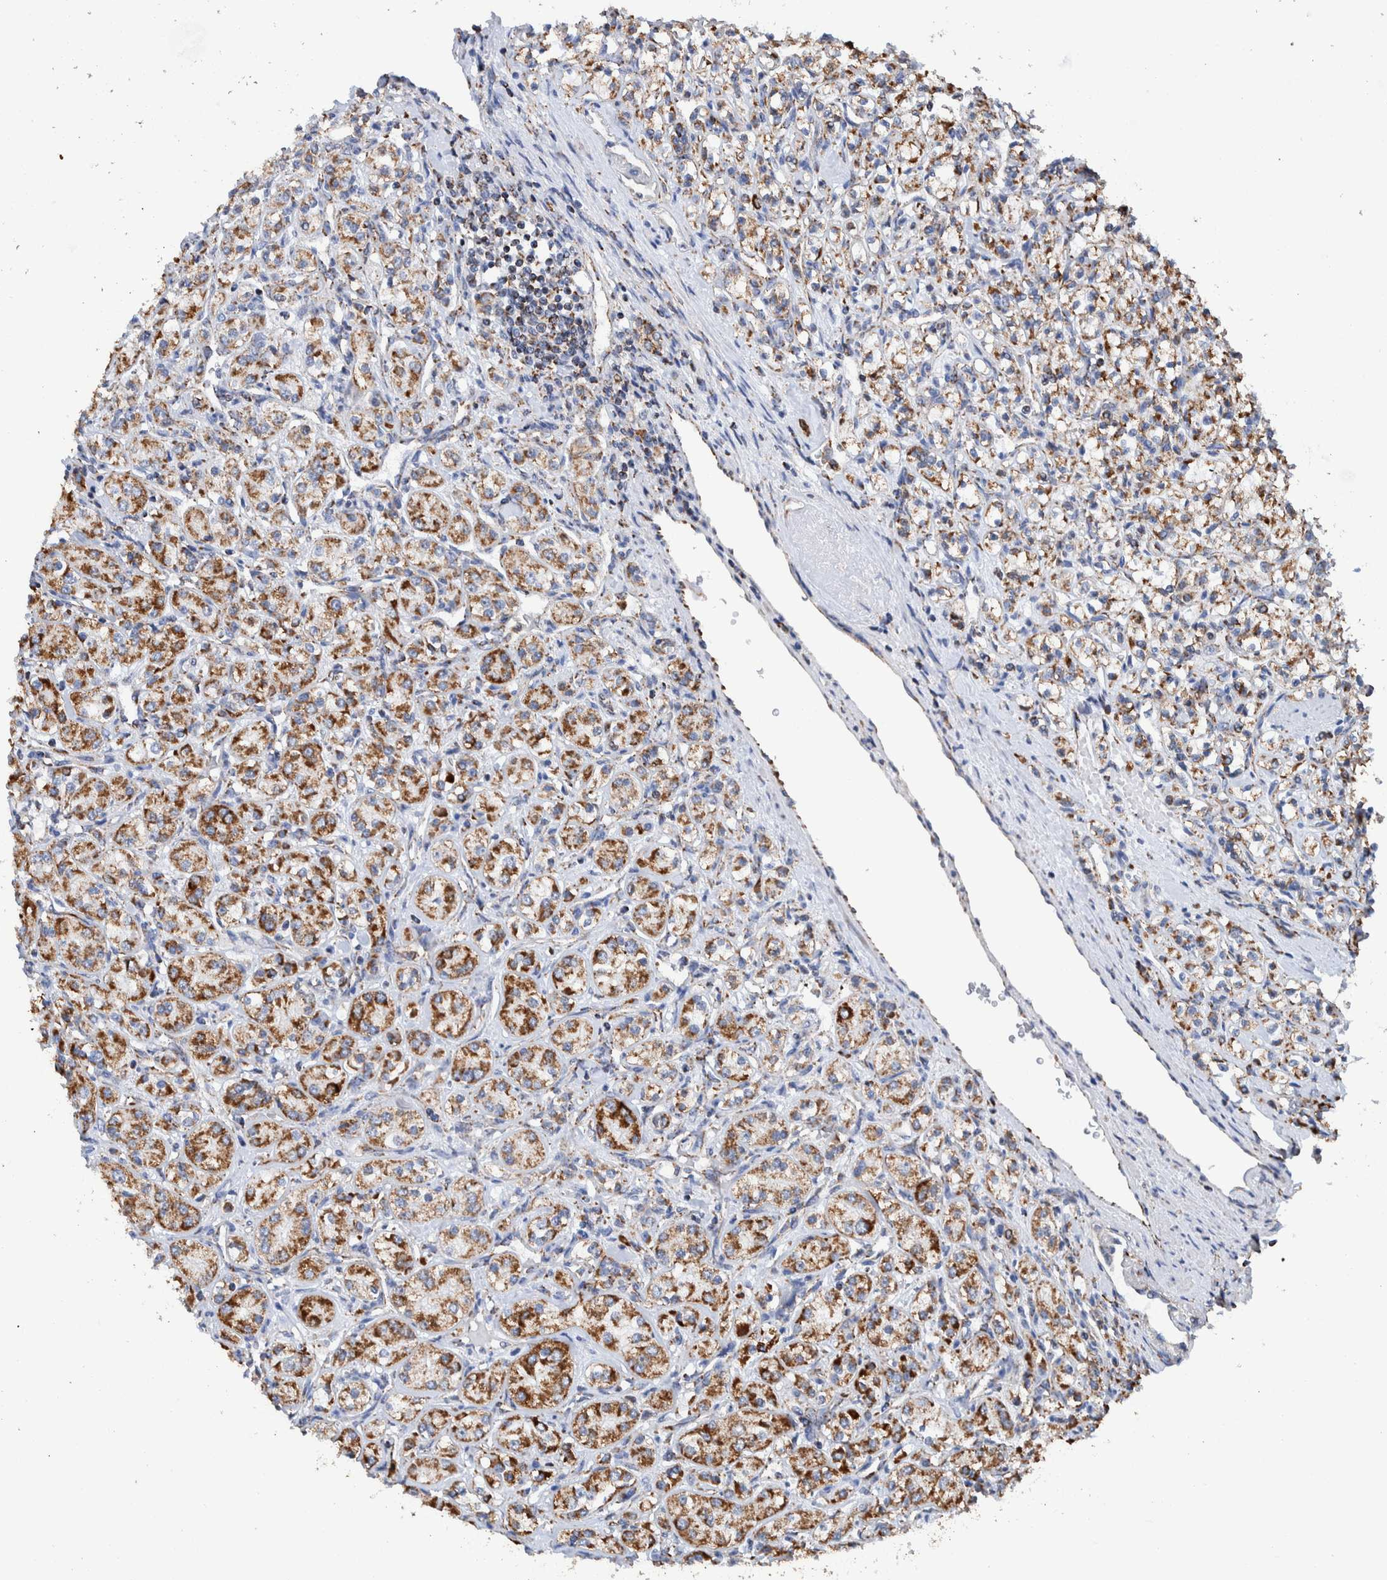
{"staining": {"intensity": "moderate", "quantity": ">75%", "location": "cytoplasmic/membranous"}, "tissue": "renal cancer", "cell_type": "Tumor cells", "image_type": "cancer", "snomed": [{"axis": "morphology", "description": "Adenocarcinoma, NOS"}, {"axis": "topography", "description": "Kidney"}], "caption": "A medium amount of moderate cytoplasmic/membranous expression is identified in approximately >75% of tumor cells in renal cancer (adenocarcinoma) tissue. The staining was performed using DAB, with brown indicating positive protein expression. Nuclei are stained blue with hematoxylin.", "gene": "DECR1", "patient": {"sex": "male", "age": 77}}